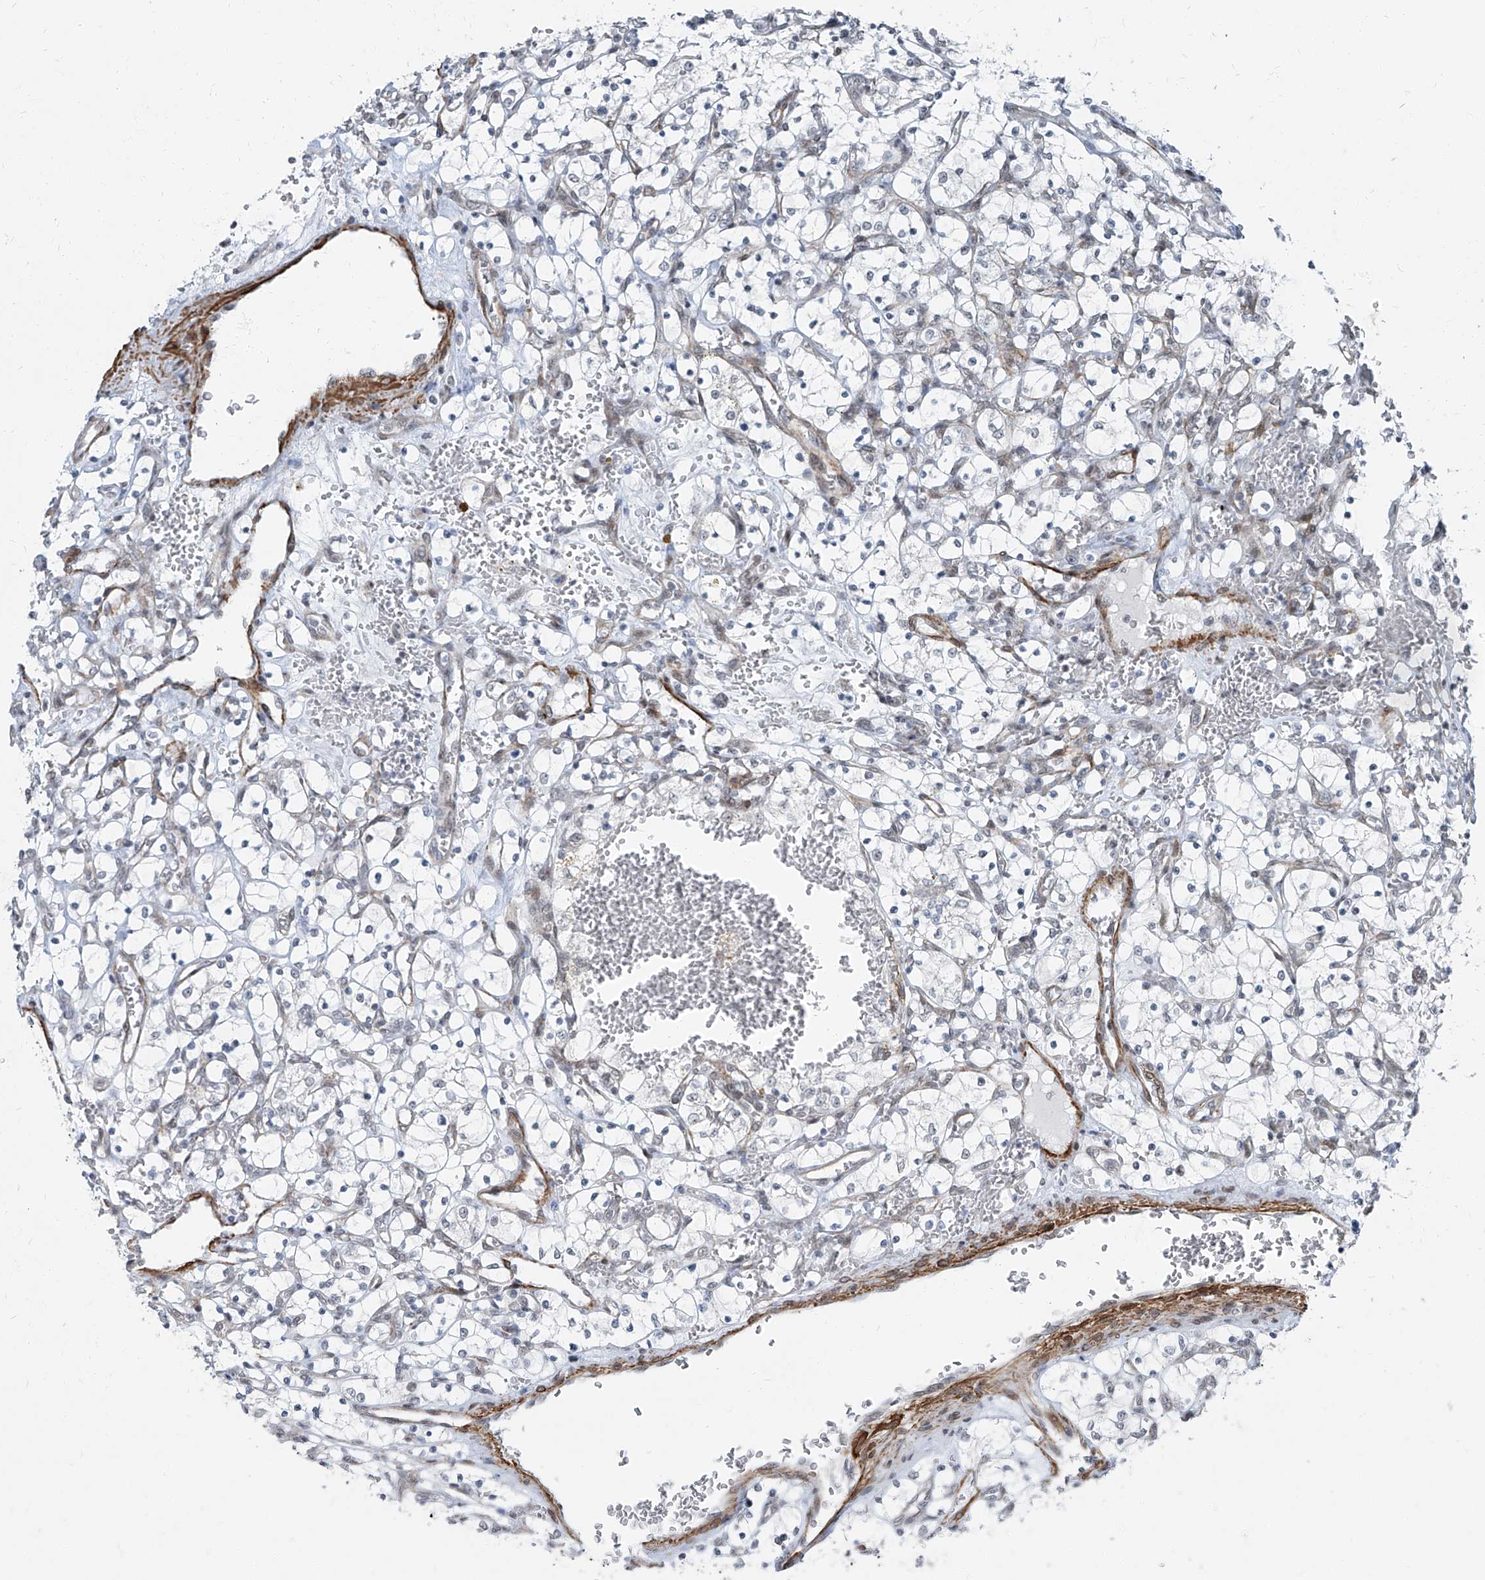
{"staining": {"intensity": "negative", "quantity": "none", "location": "none"}, "tissue": "renal cancer", "cell_type": "Tumor cells", "image_type": "cancer", "snomed": [{"axis": "morphology", "description": "Adenocarcinoma, NOS"}, {"axis": "topography", "description": "Kidney"}], "caption": "The image exhibits no staining of tumor cells in renal cancer (adenocarcinoma).", "gene": "TXLNB", "patient": {"sex": "female", "age": 69}}